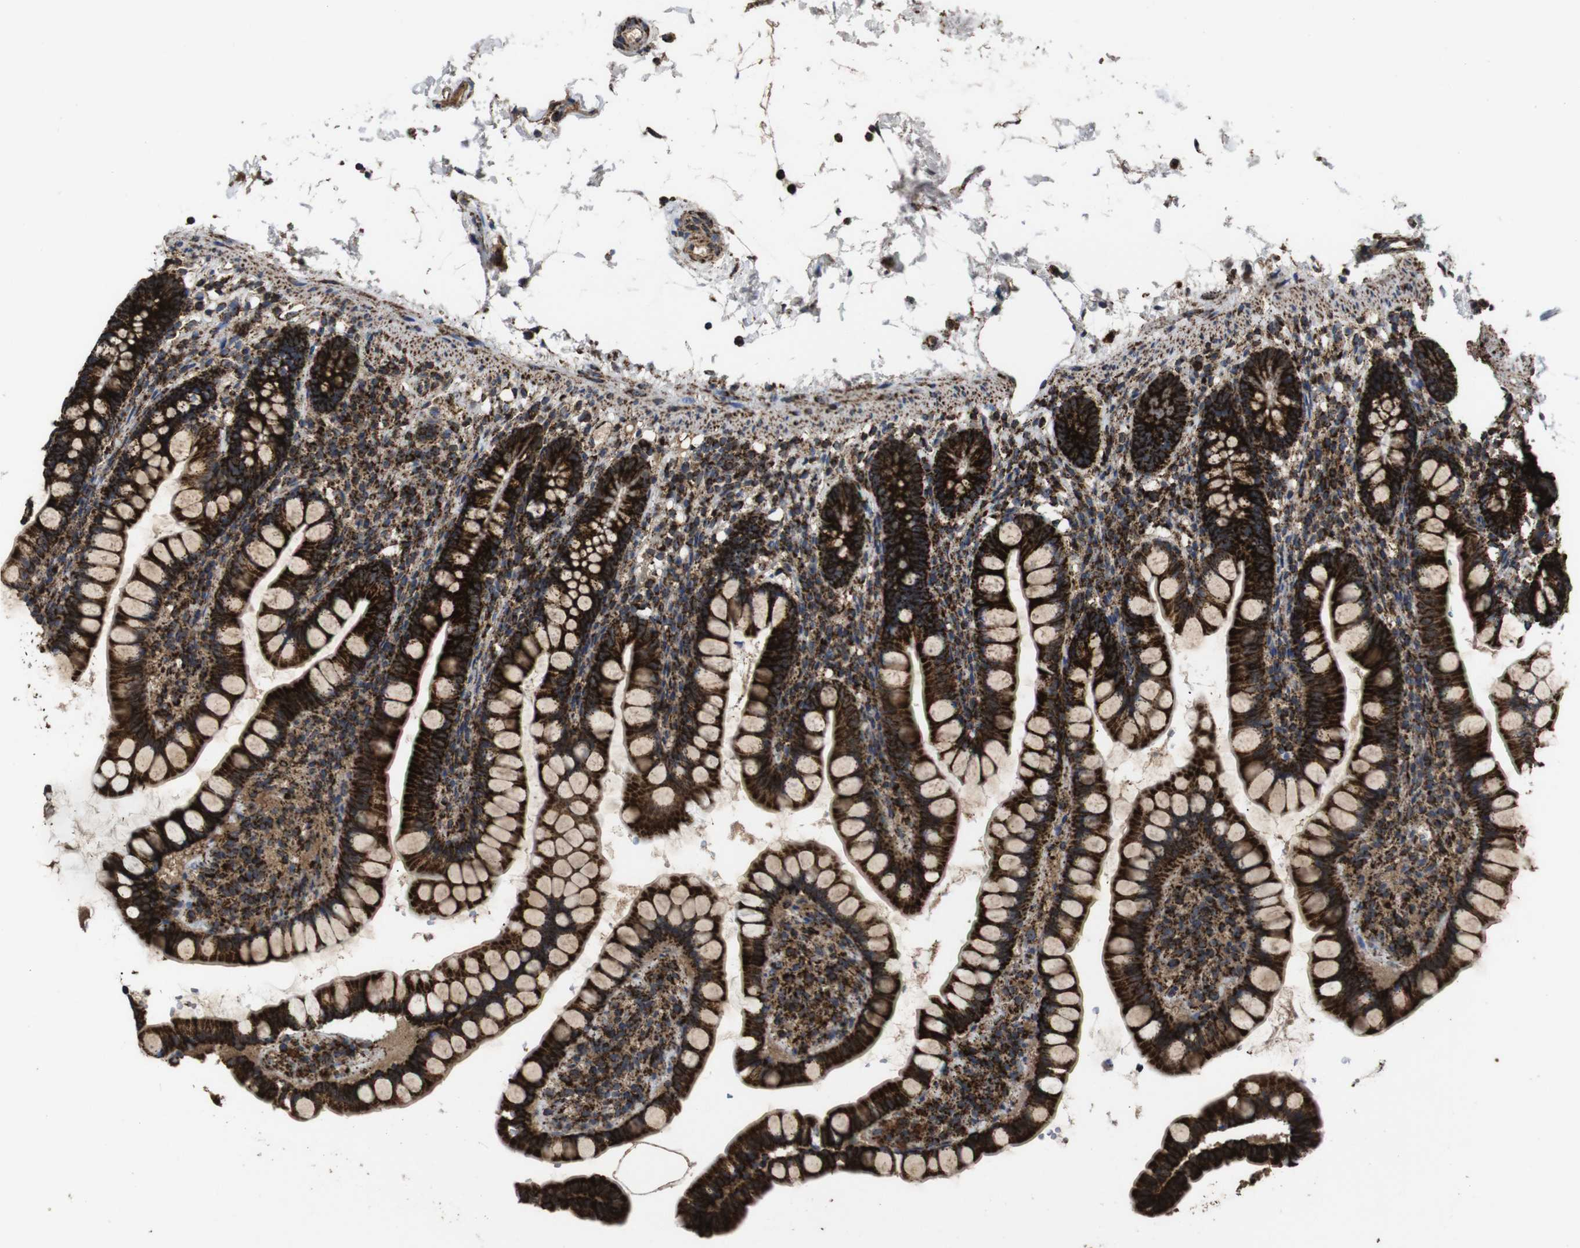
{"staining": {"intensity": "strong", "quantity": ">75%", "location": "cytoplasmic/membranous"}, "tissue": "small intestine", "cell_type": "Glandular cells", "image_type": "normal", "snomed": [{"axis": "morphology", "description": "Normal tissue, NOS"}, {"axis": "topography", "description": "Small intestine"}], "caption": "Immunohistochemistry (IHC) staining of benign small intestine, which displays high levels of strong cytoplasmic/membranous expression in approximately >75% of glandular cells indicating strong cytoplasmic/membranous protein staining. The staining was performed using DAB (3,3'-diaminobenzidine) (brown) for protein detection and nuclei were counterstained in hematoxylin (blue).", "gene": "ATP5F1A", "patient": {"sex": "female", "age": 84}}